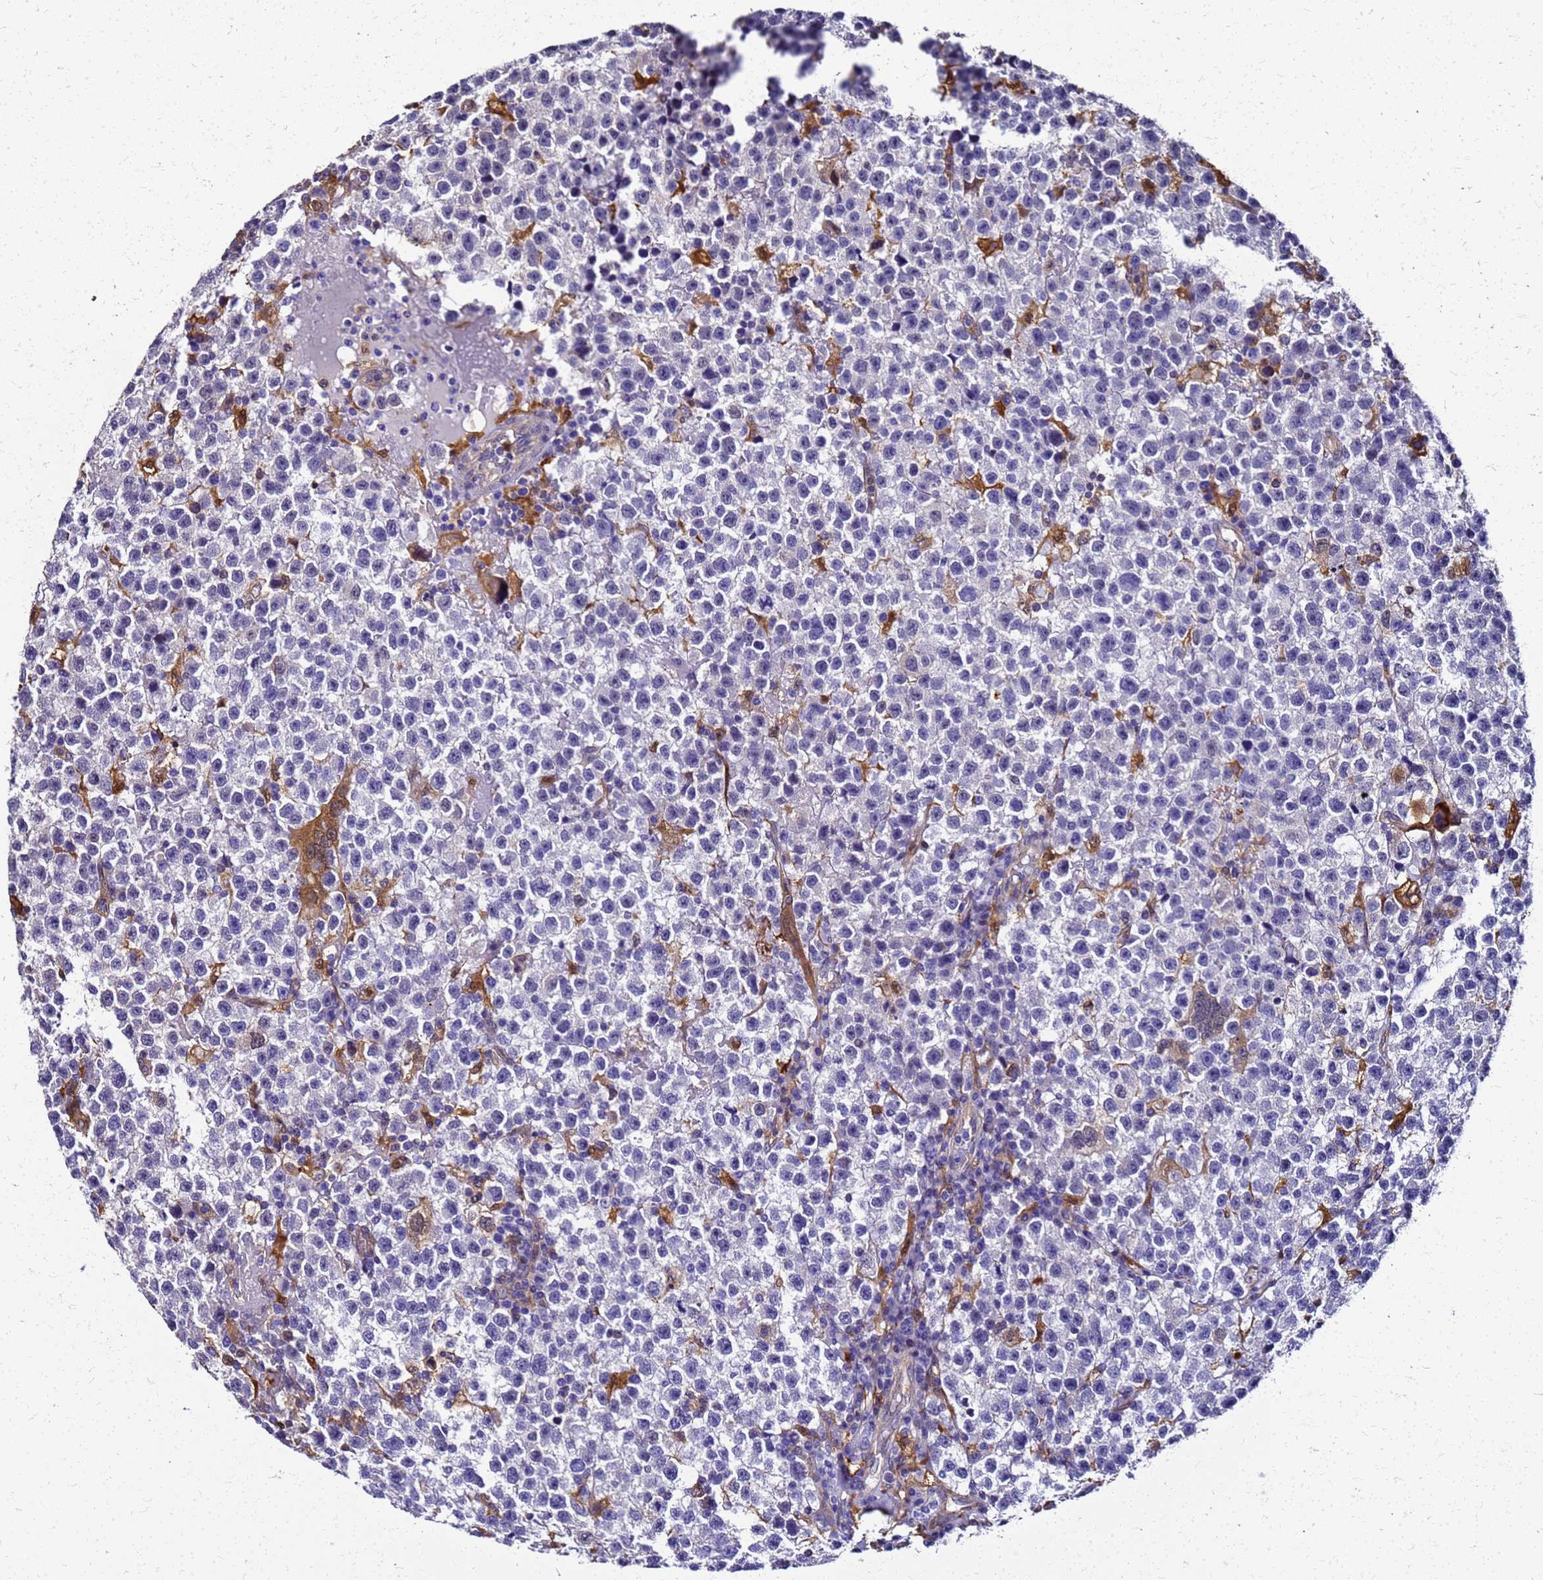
{"staining": {"intensity": "negative", "quantity": "none", "location": "none"}, "tissue": "testis cancer", "cell_type": "Tumor cells", "image_type": "cancer", "snomed": [{"axis": "morphology", "description": "Seminoma, NOS"}, {"axis": "topography", "description": "Testis"}], "caption": "Testis seminoma was stained to show a protein in brown. There is no significant expression in tumor cells.", "gene": "S100A11", "patient": {"sex": "male", "age": 22}}